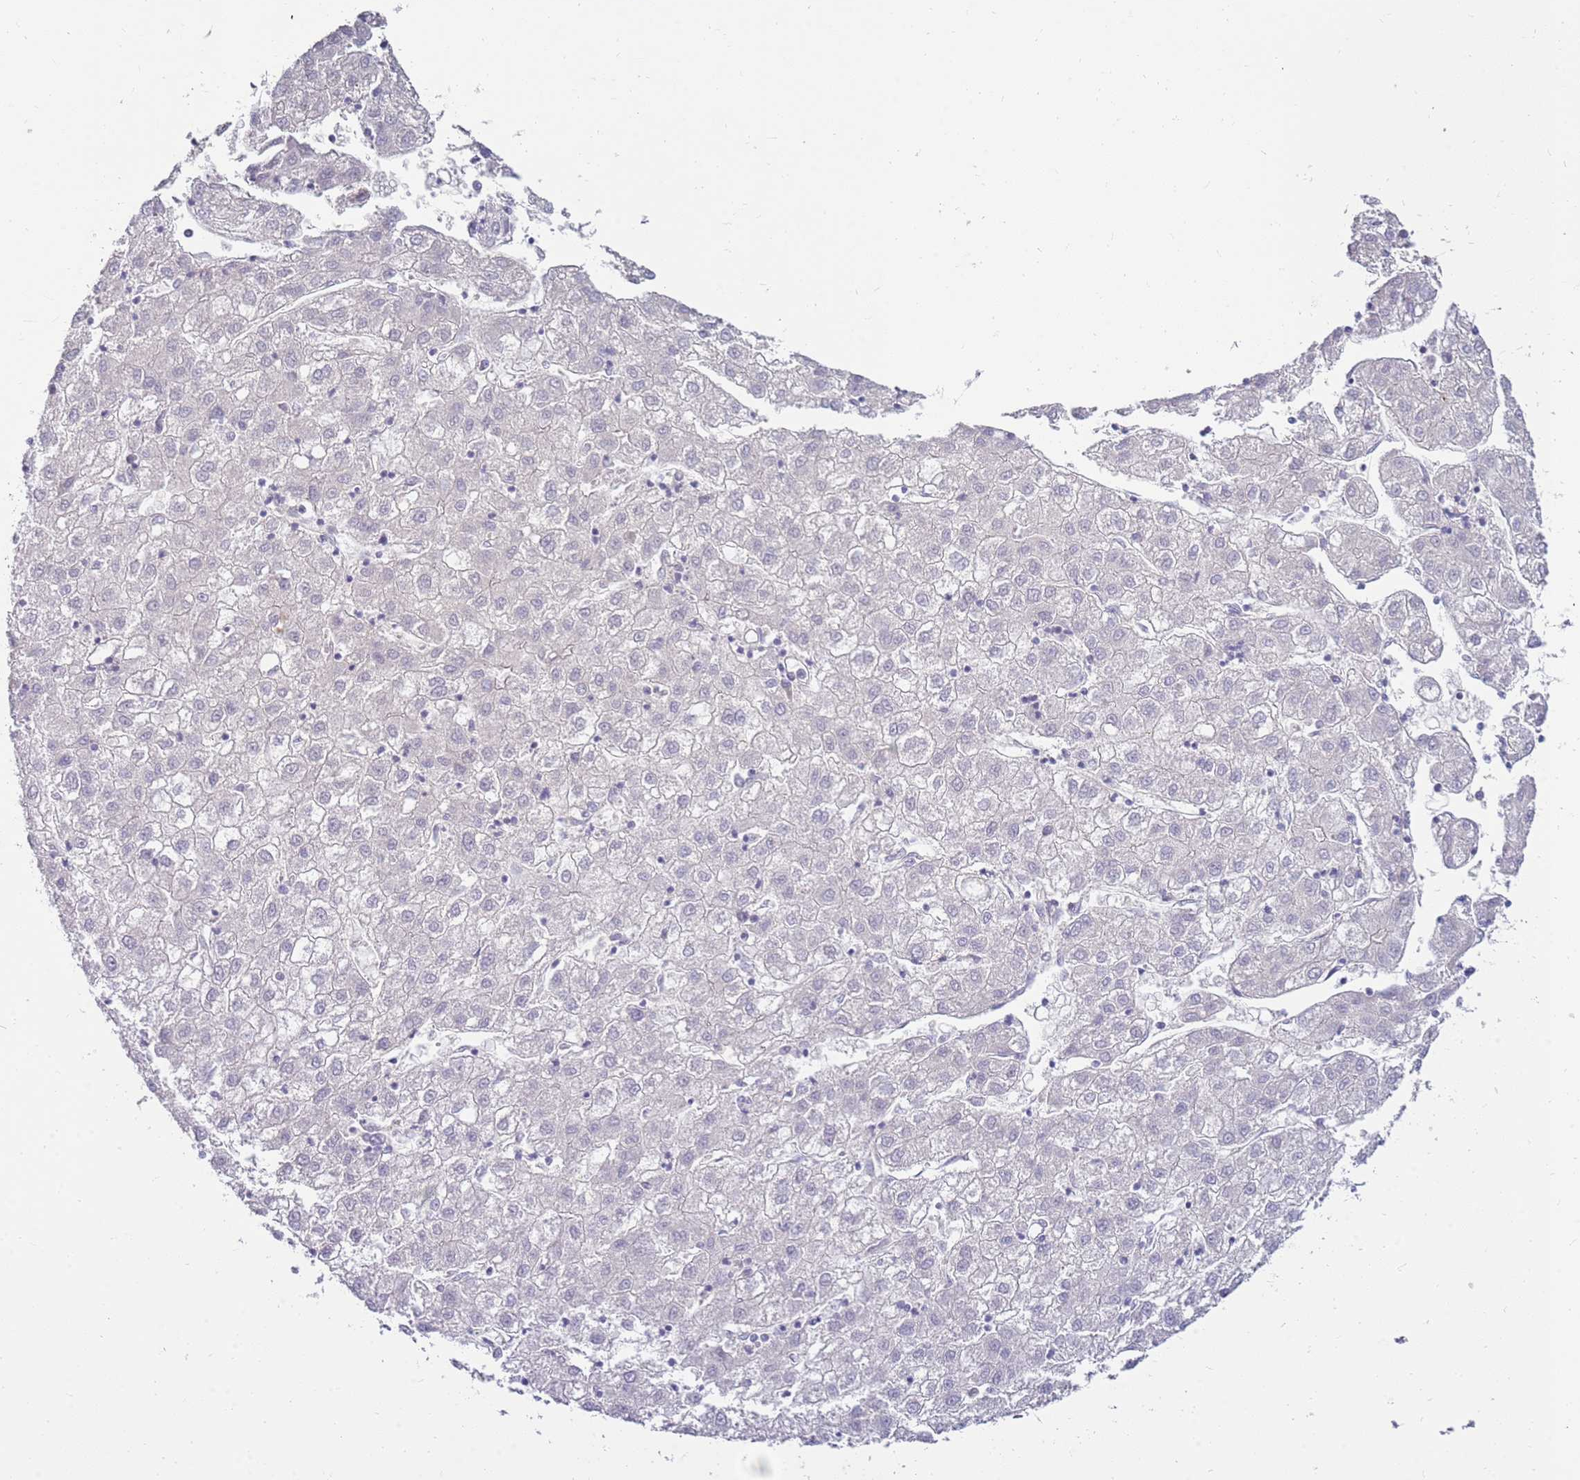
{"staining": {"intensity": "negative", "quantity": "none", "location": "none"}, "tissue": "liver cancer", "cell_type": "Tumor cells", "image_type": "cancer", "snomed": [{"axis": "morphology", "description": "Carcinoma, Hepatocellular, NOS"}, {"axis": "topography", "description": "Liver"}], "caption": "IHC of human hepatocellular carcinoma (liver) demonstrates no positivity in tumor cells.", "gene": "EVPLL", "patient": {"sex": "male", "age": 72}}